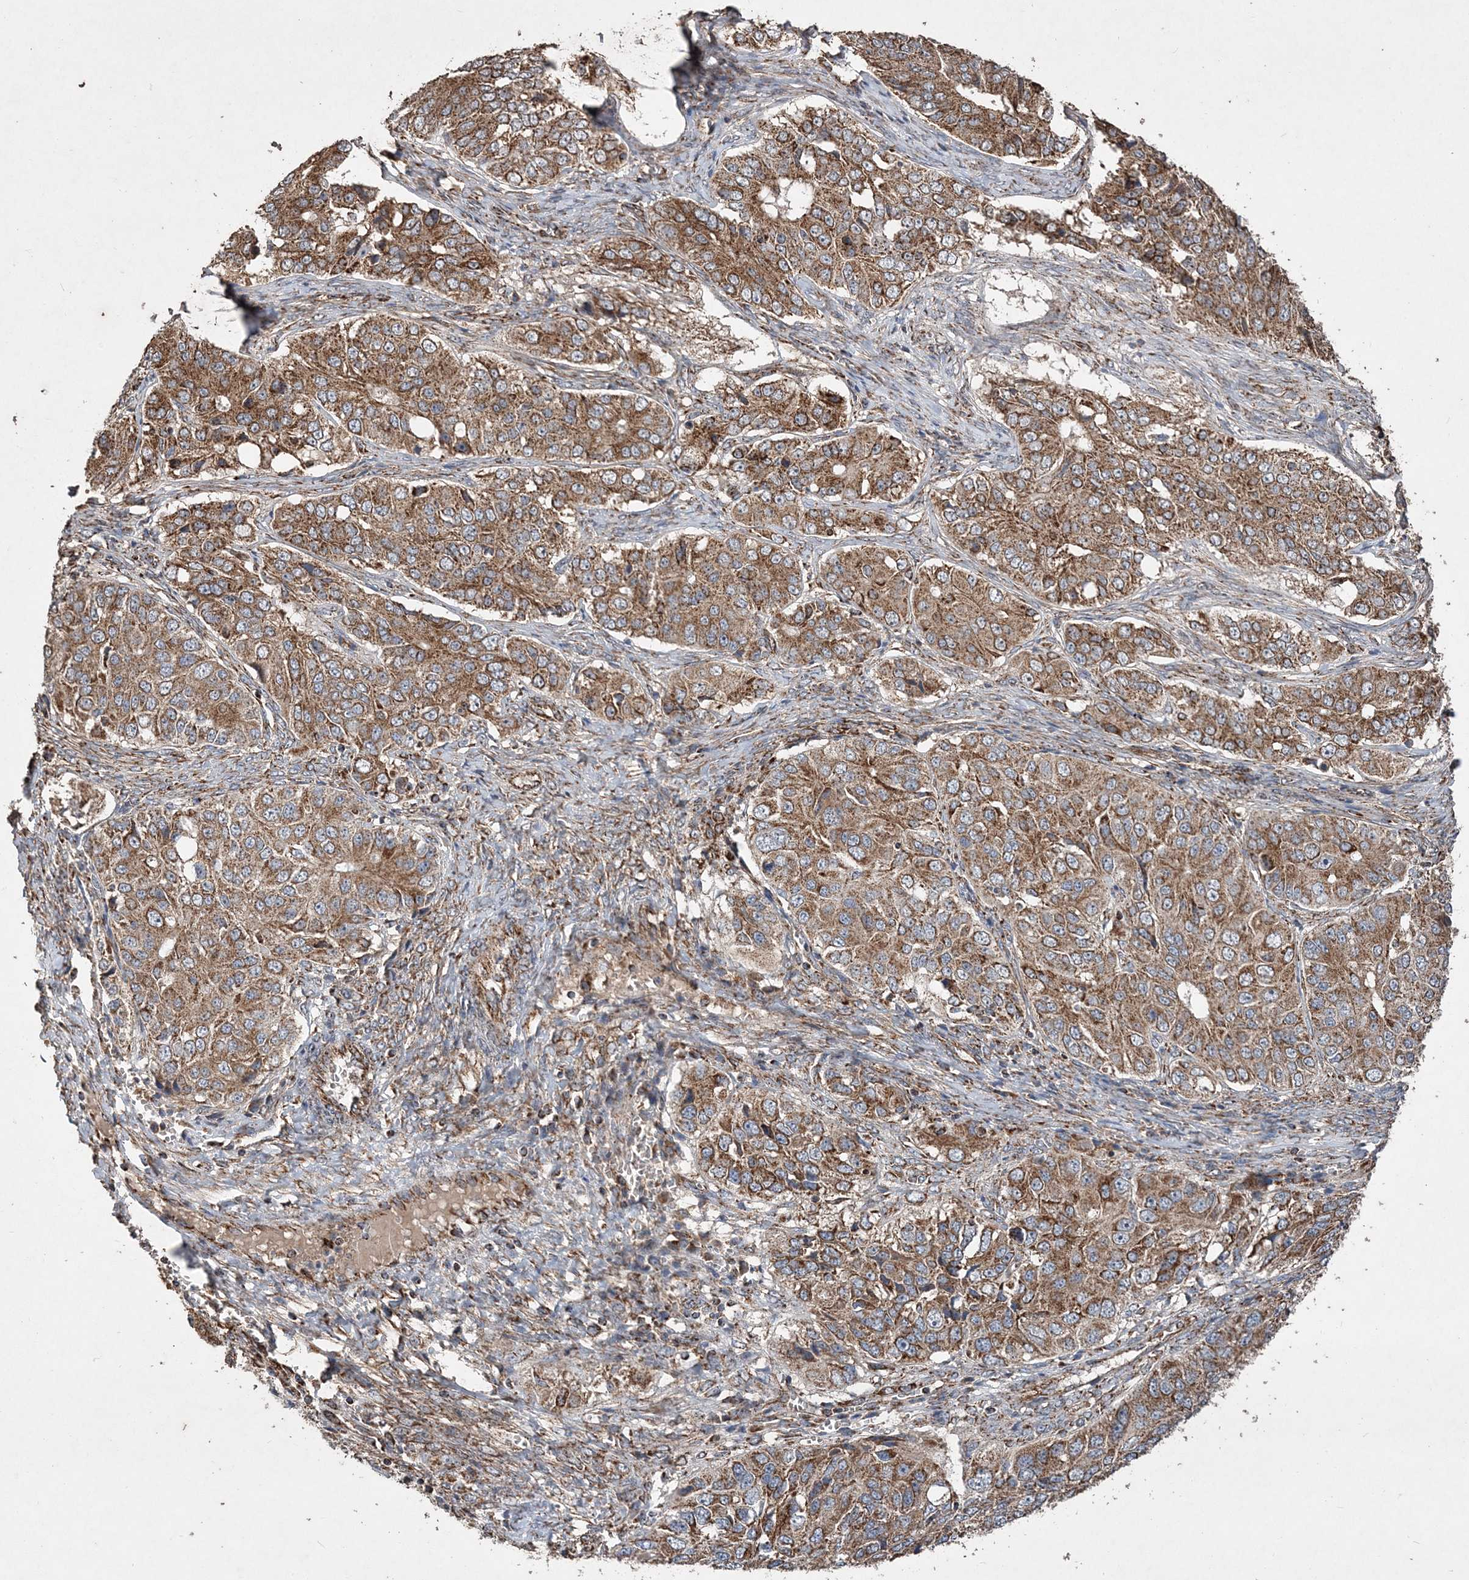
{"staining": {"intensity": "moderate", "quantity": ">75%", "location": "cytoplasmic/membranous"}, "tissue": "ovarian cancer", "cell_type": "Tumor cells", "image_type": "cancer", "snomed": [{"axis": "morphology", "description": "Carcinoma, endometroid"}, {"axis": "topography", "description": "Ovary"}], "caption": "A histopathology image of ovarian cancer stained for a protein demonstrates moderate cytoplasmic/membranous brown staining in tumor cells.", "gene": "POC5", "patient": {"sex": "female", "age": 51}}